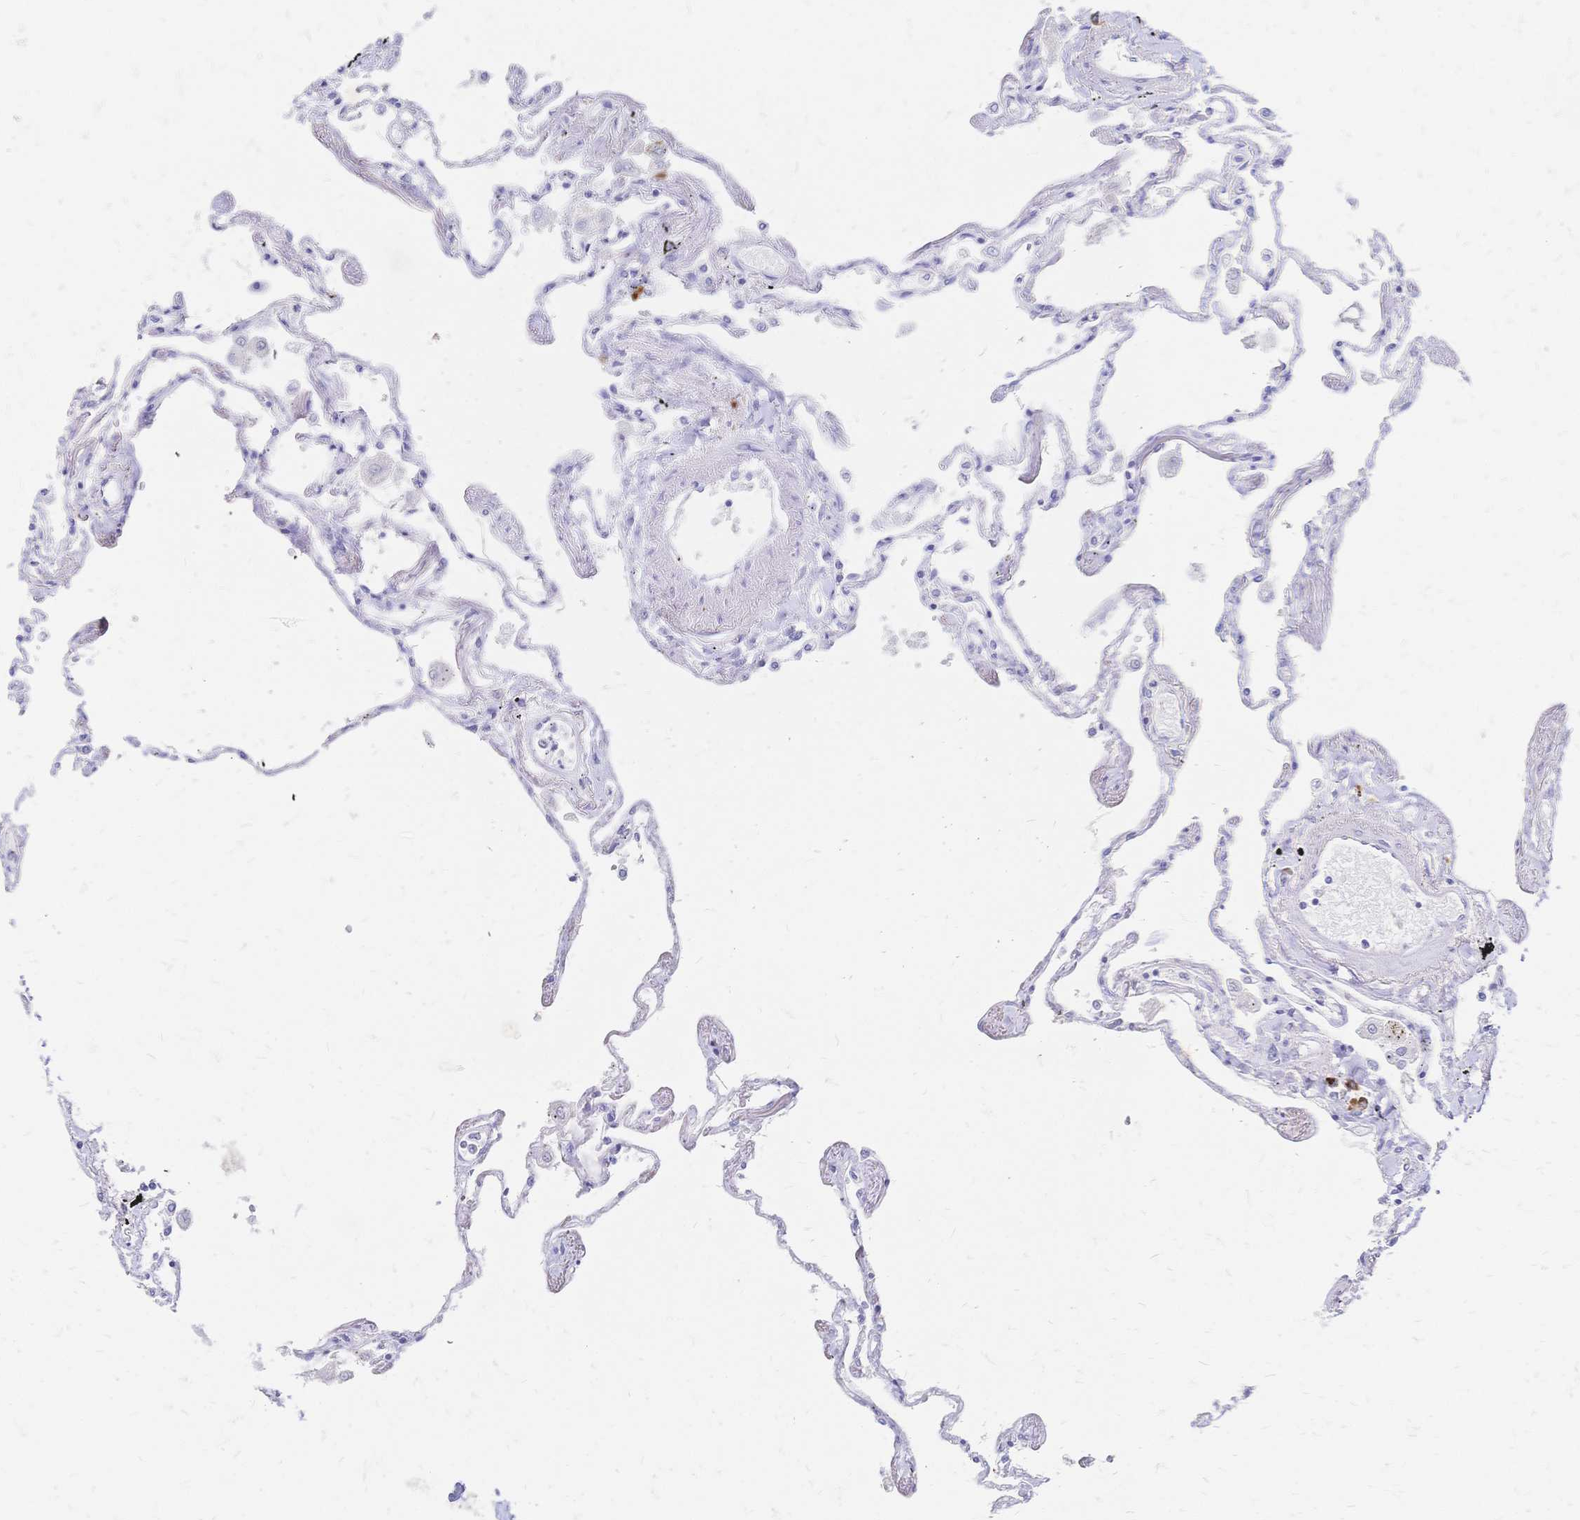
{"staining": {"intensity": "negative", "quantity": "none", "location": "none"}, "tissue": "lung", "cell_type": "Alveolar cells", "image_type": "normal", "snomed": [{"axis": "morphology", "description": "Normal tissue, NOS"}, {"axis": "morphology", "description": "Adenocarcinoma, NOS"}, {"axis": "topography", "description": "Cartilage tissue"}, {"axis": "topography", "description": "Lung"}], "caption": "Image shows no significant protein expression in alveolar cells of benign lung.", "gene": "PSORS1C2", "patient": {"sex": "female", "age": 67}}